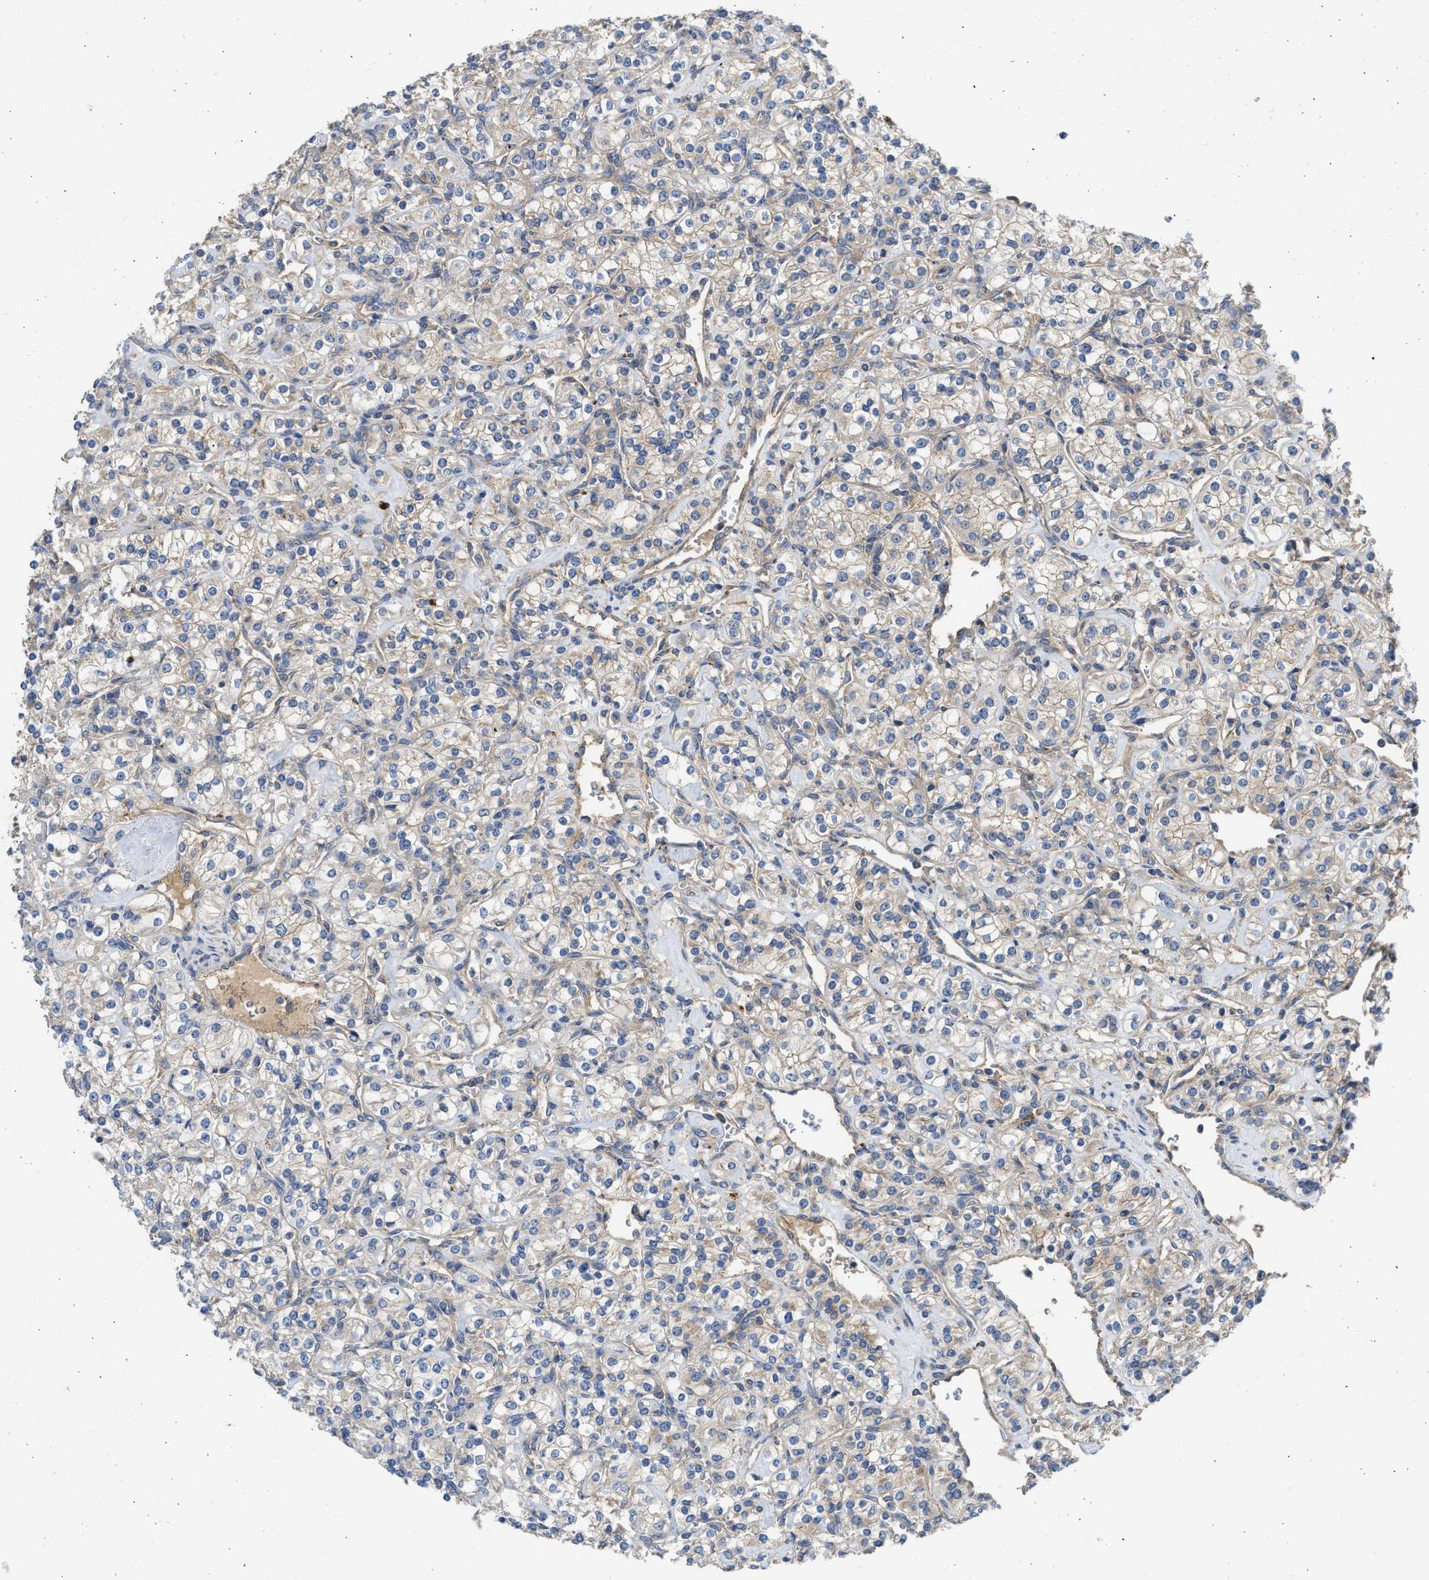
{"staining": {"intensity": "weak", "quantity": "25%-75%", "location": "cytoplasmic/membranous"}, "tissue": "renal cancer", "cell_type": "Tumor cells", "image_type": "cancer", "snomed": [{"axis": "morphology", "description": "Adenocarcinoma, NOS"}, {"axis": "topography", "description": "Kidney"}], "caption": "IHC (DAB) staining of human adenocarcinoma (renal) demonstrates weak cytoplasmic/membranous protein staining in about 25%-75% of tumor cells.", "gene": "CSRNP2", "patient": {"sex": "male", "age": 77}}